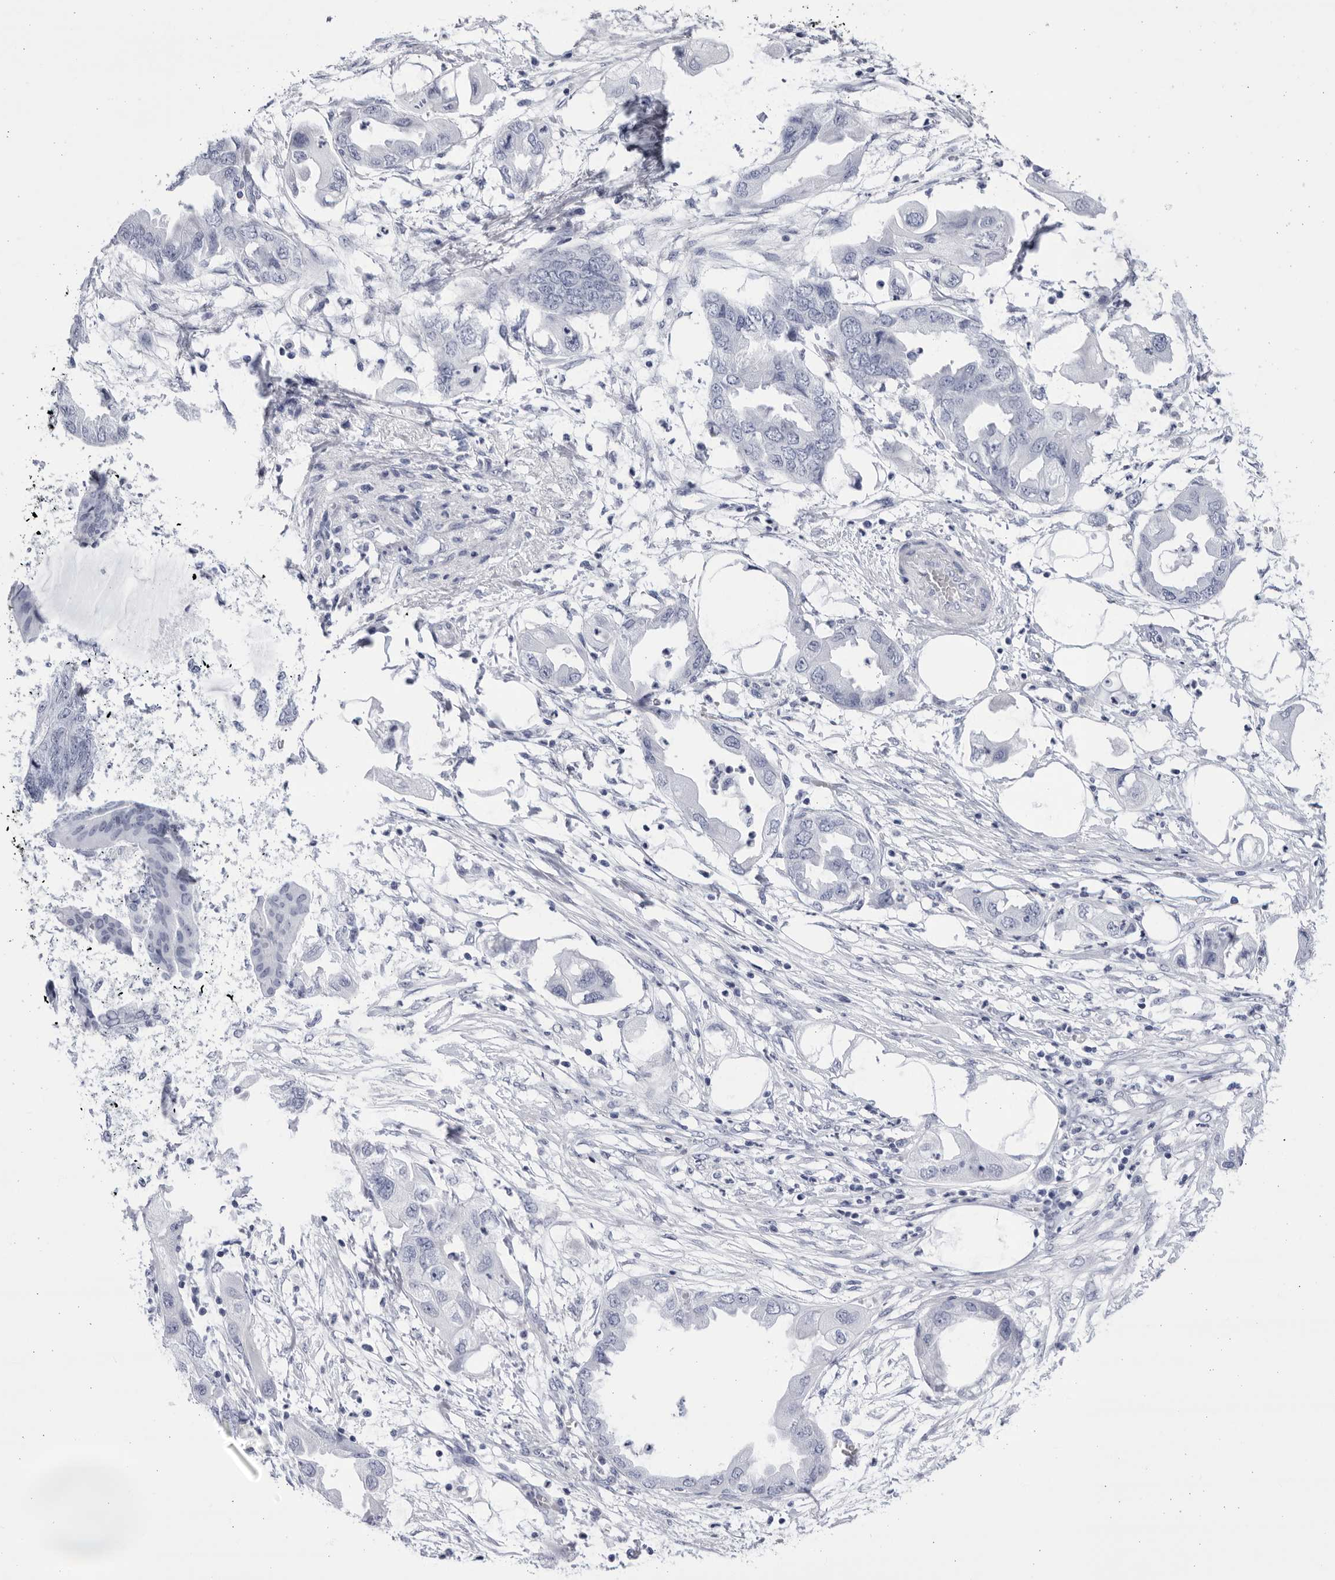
{"staining": {"intensity": "negative", "quantity": "none", "location": "none"}, "tissue": "endometrial cancer", "cell_type": "Tumor cells", "image_type": "cancer", "snomed": [{"axis": "morphology", "description": "Adenocarcinoma, NOS"}, {"axis": "morphology", "description": "Adenocarcinoma, metastatic, NOS"}, {"axis": "topography", "description": "Adipose tissue"}, {"axis": "topography", "description": "Endometrium"}], "caption": "A high-resolution micrograph shows immunohistochemistry (IHC) staining of endometrial adenocarcinoma, which displays no significant expression in tumor cells.", "gene": "CCDC181", "patient": {"sex": "female", "age": 67}}